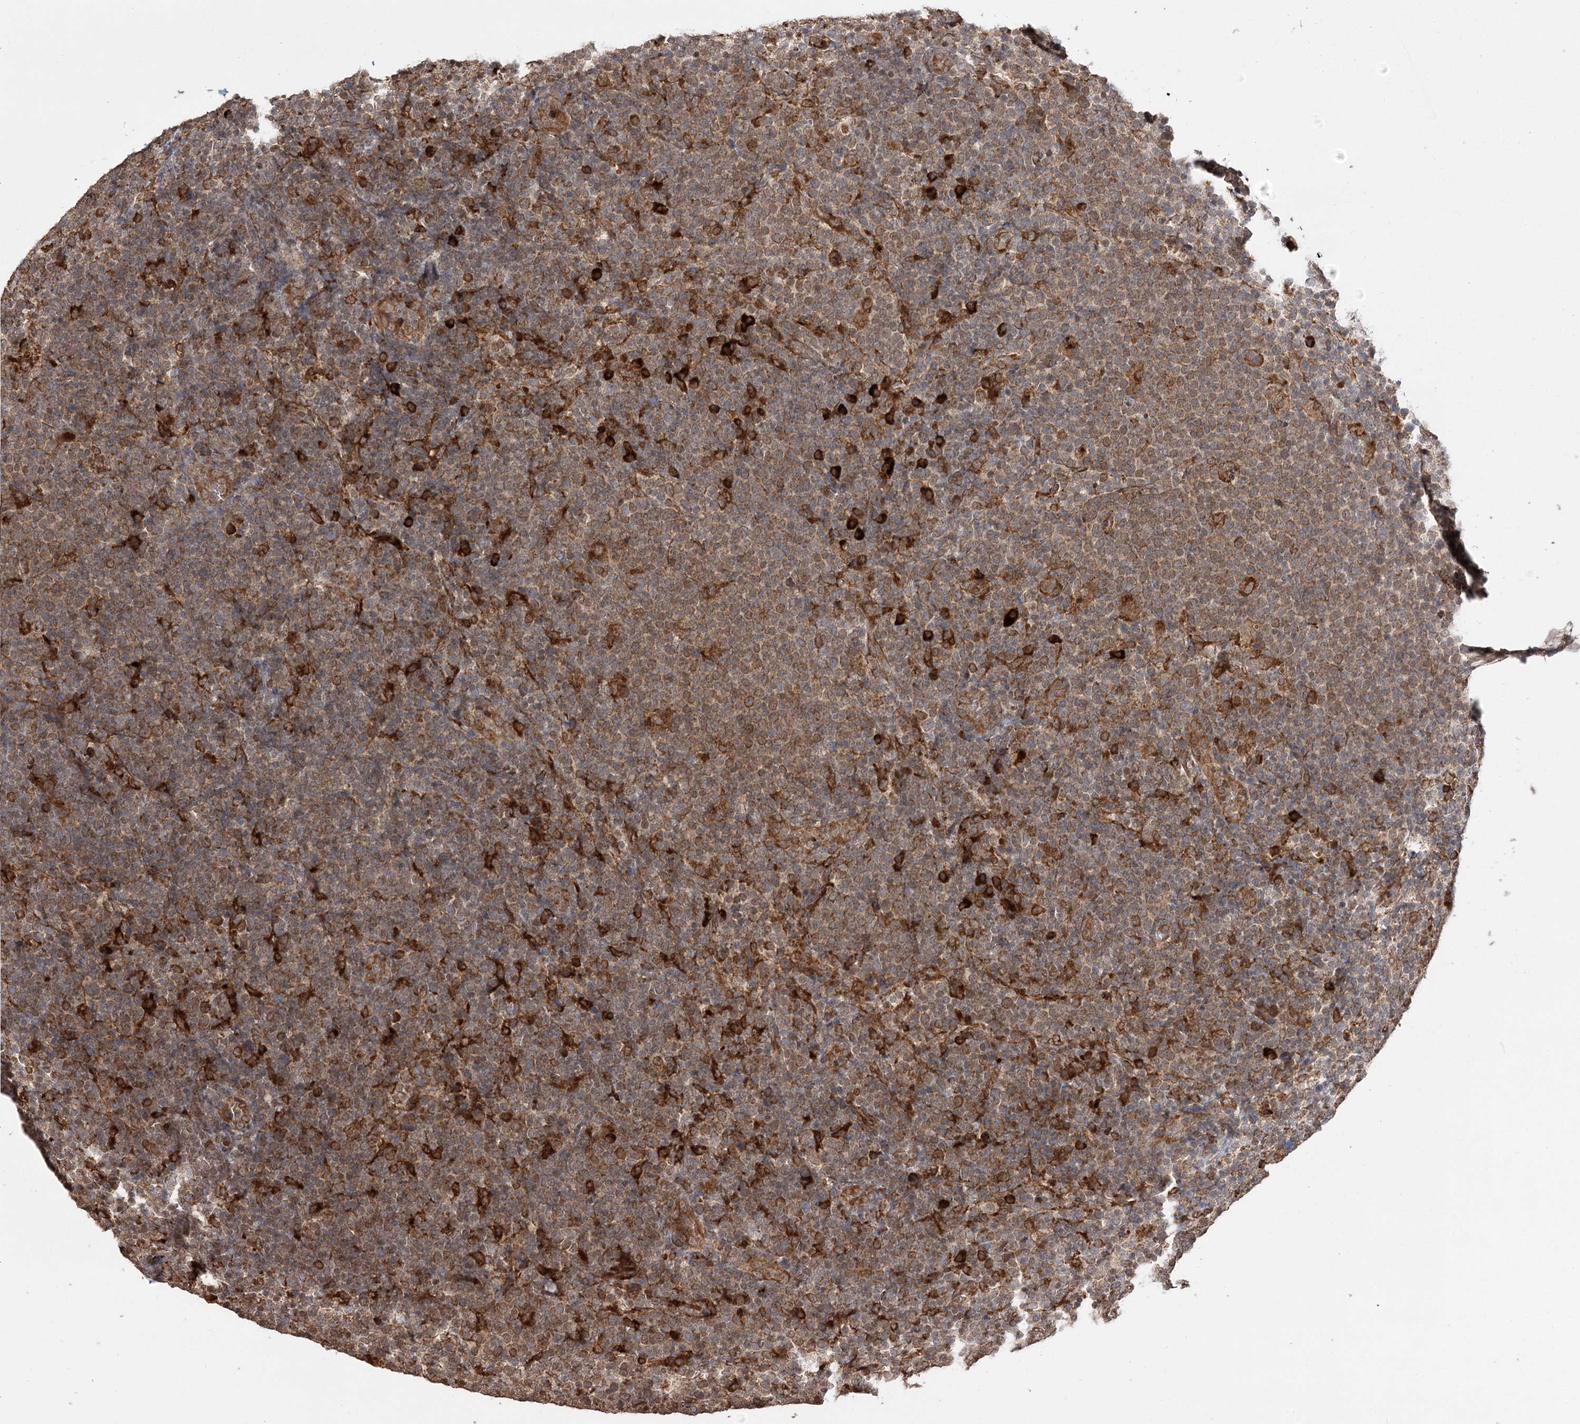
{"staining": {"intensity": "moderate", "quantity": ">75%", "location": "cytoplasmic/membranous"}, "tissue": "lymphoma", "cell_type": "Tumor cells", "image_type": "cancer", "snomed": [{"axis": "morphology", "description": "Malignant lymphoma, non-Hodgkin's type, High grade"}, {"axis": "topography", "description": "Lymph node"}], "caption": "Immunohistochemical staining of human lymphoma shows medium levels of moderate cytoplasmic/membranous protein positivity in approximately >75% of tumor cells.", "gene": "DNAJB14", "patient": {"sex": "male", "age": 61}}